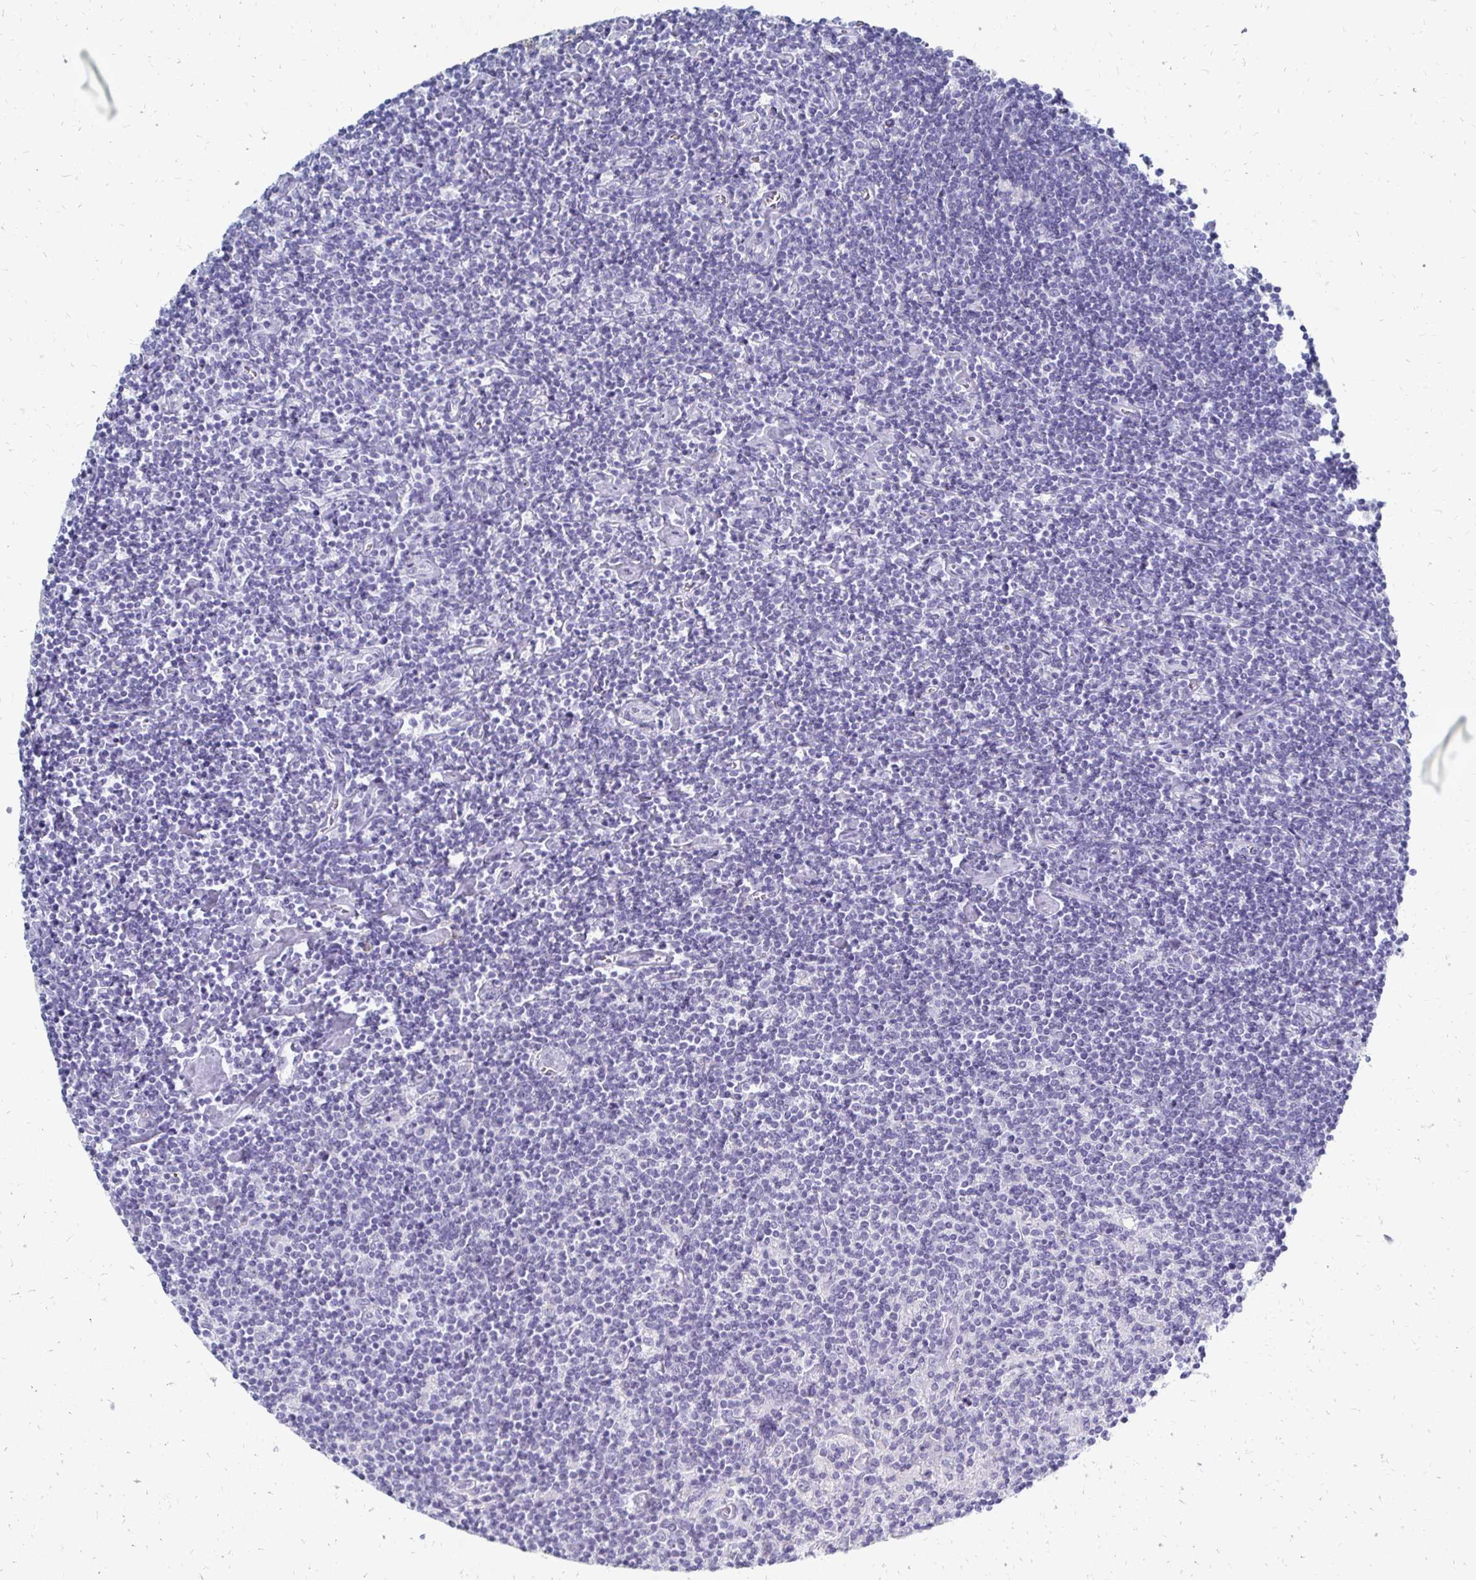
{"staining": {"intensity": "negative", "quantity": "none", "location": "none"}, "tissue": "lymphoma", "cell_type": "Tumor cells", "image_type": "cancer", "snomed": [{"axis": "morphology", "description": "Hodgkin's disease, NOS"}, {"axis": "topography", "description": "Lymph node"}], "caption": "The micrograph reveals no significant expression in tumor cells of Hodgkin's disease. (DAB (3,3'-diaminobenzidine) immunohistochemistry visualized using brightfield microscopy, high magnification).", "gene": "SYCP3", "patient": {"sex": "male", "age": 40}}